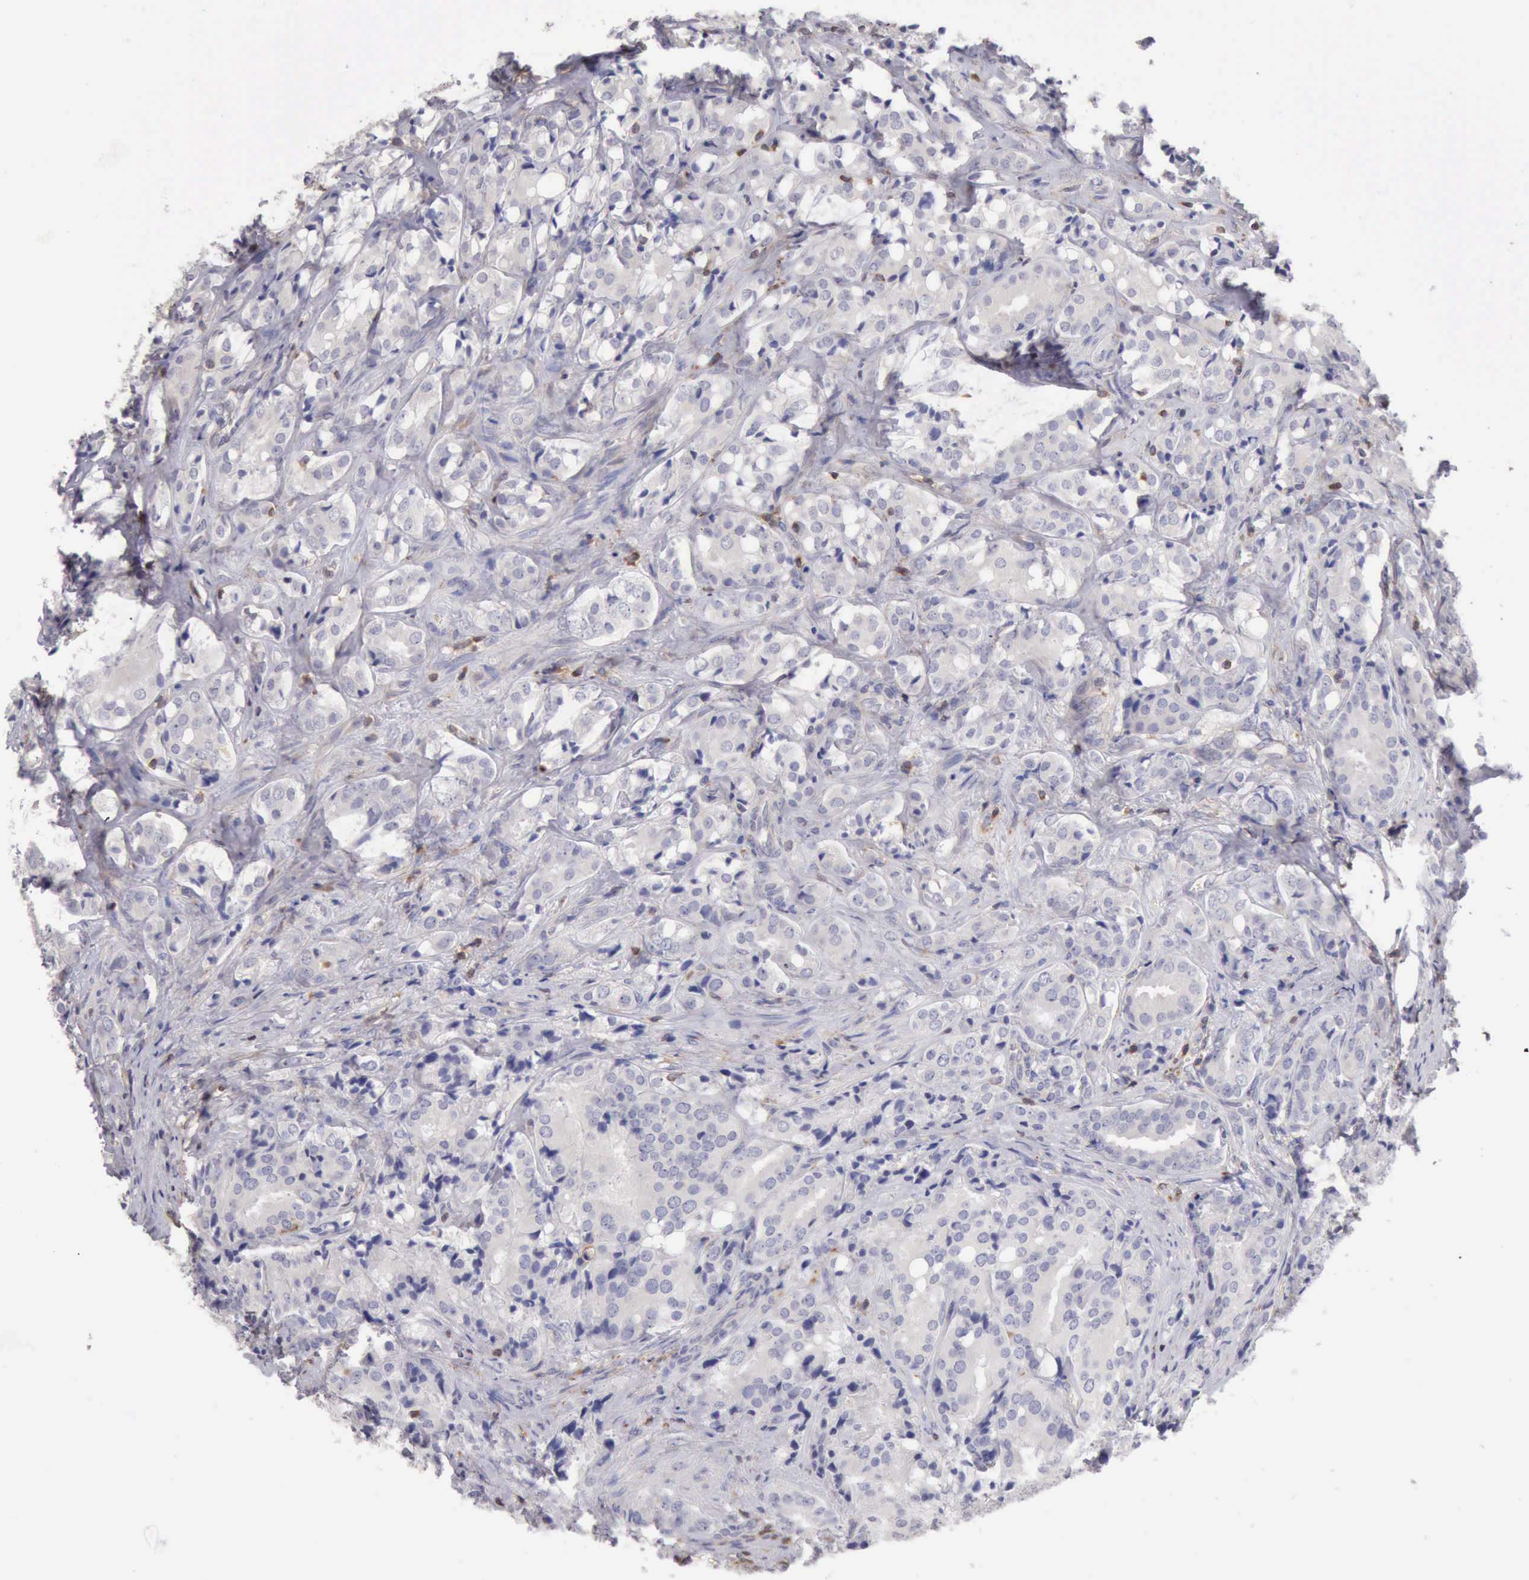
{"staining": {"intensity": "negative", "quantity": "none", "location": "none"}, "tissue": "prostate cancer", "cell_type": "Tumor cells", "image_type": "cancer", "snomed": [{"axis": "morphology", "description": "Adenocarcinoma, High grade"}, {"axis": "topography", "description": "Prostate"}], "caption": "IHC histopathology image of neoplastic tissue: prostate cancer (adenocarcinoma (high-grade)) stained with DAB (3,3'-diaminobenzidine) displays no significant protein expression in tumor cells.", "gene": "SASH3", "patient": {"sex": "male", "age": 68}}